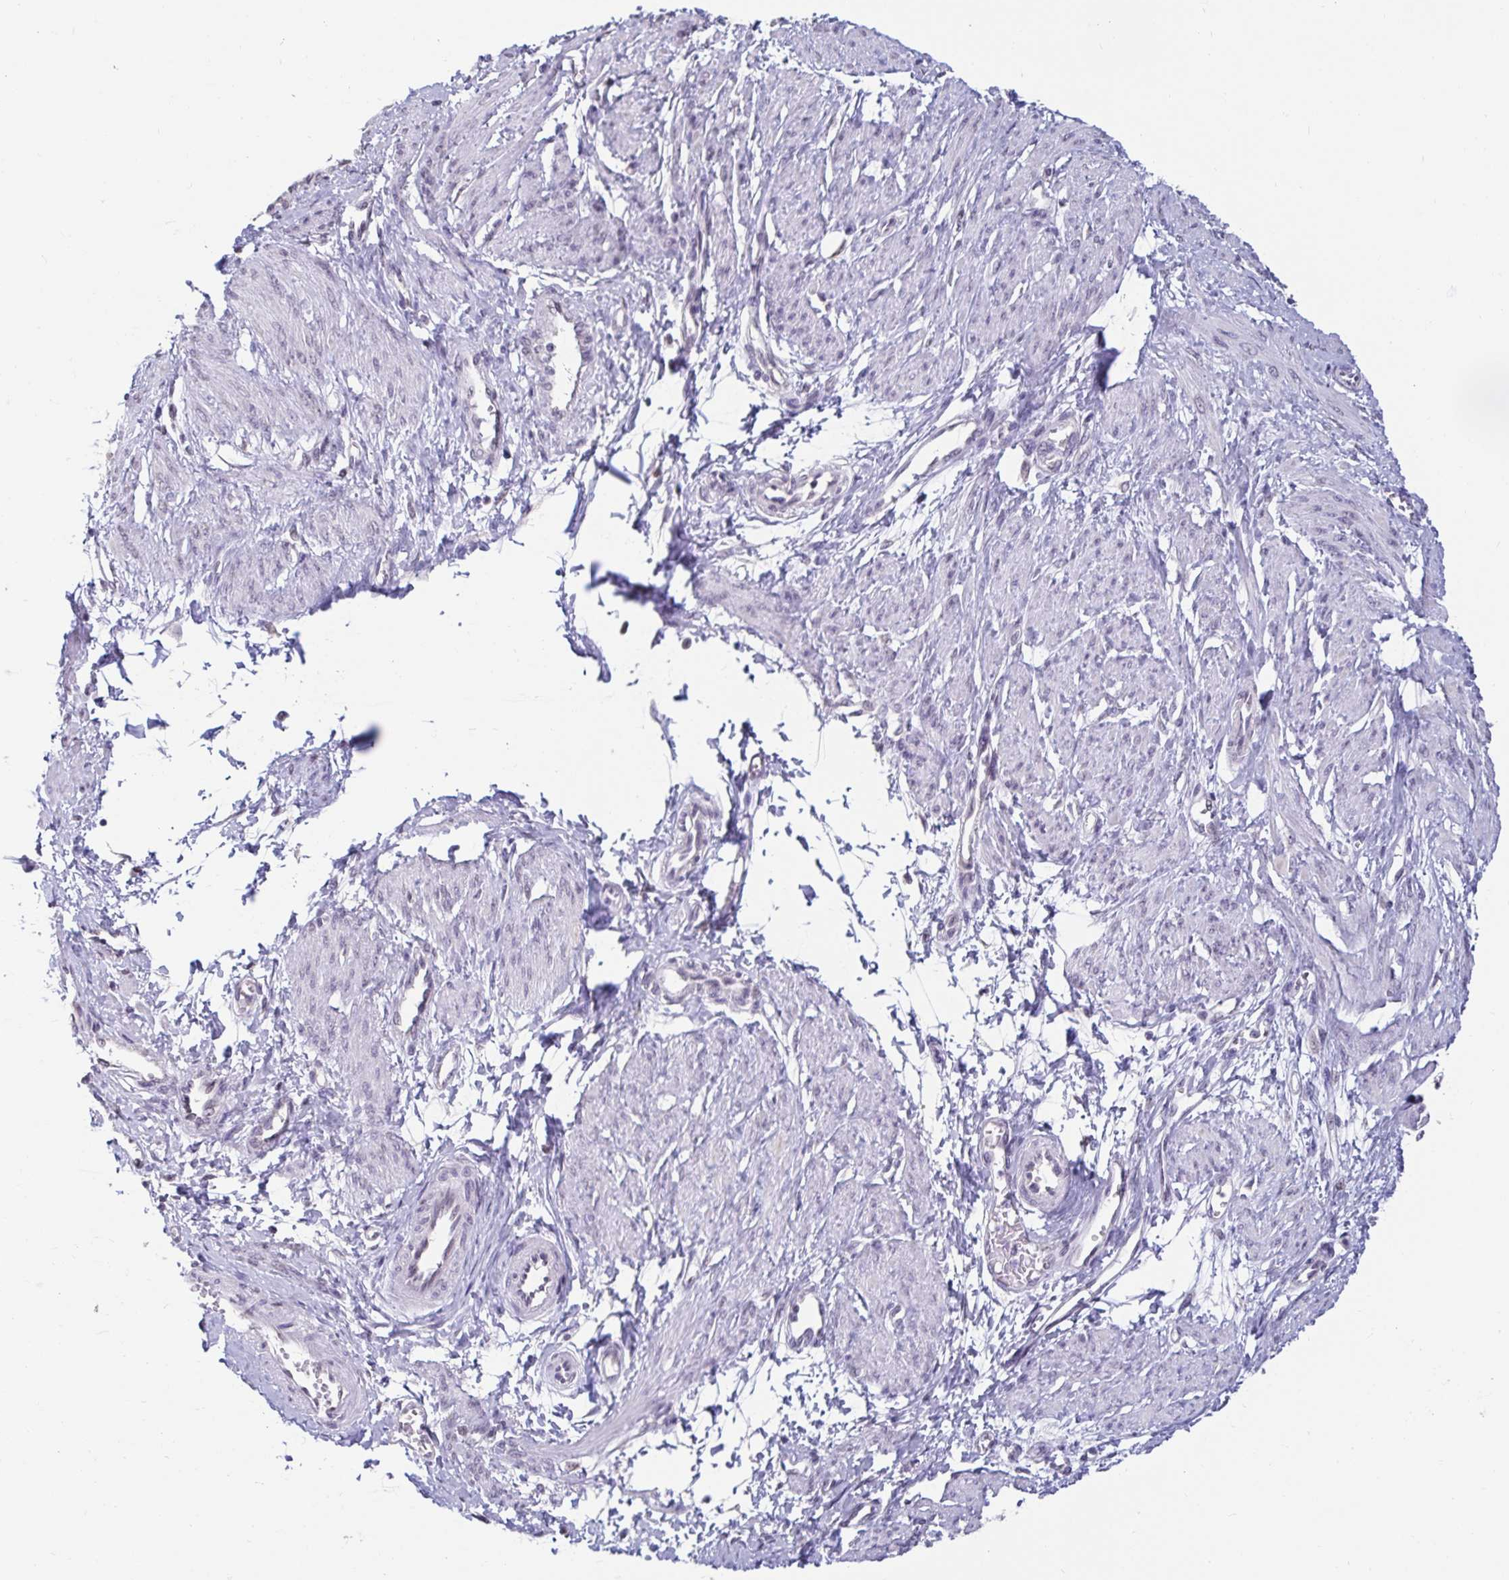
{"staining": {"intensity": "negative", "quantity": "none", "location": "none"}, "tissue": "smooth muscle", "cell_type": "Smooth muscle cells", "image_type": "normal", "snomed": [{"axis": "morphology", "description": "Normal tissue, NOS"}, {"axis": "topography", "description": "Smooth muscle"}, {"axis": "topography", "description": "Uterus"}], "caption": "A high-resolution photomicrograph shows IHC staining of normal smooth muscle, which shows no significant positivity in smooth muscle cells.", "gene": "ANLN", "patient": {"sex": "female", "age": 39}}